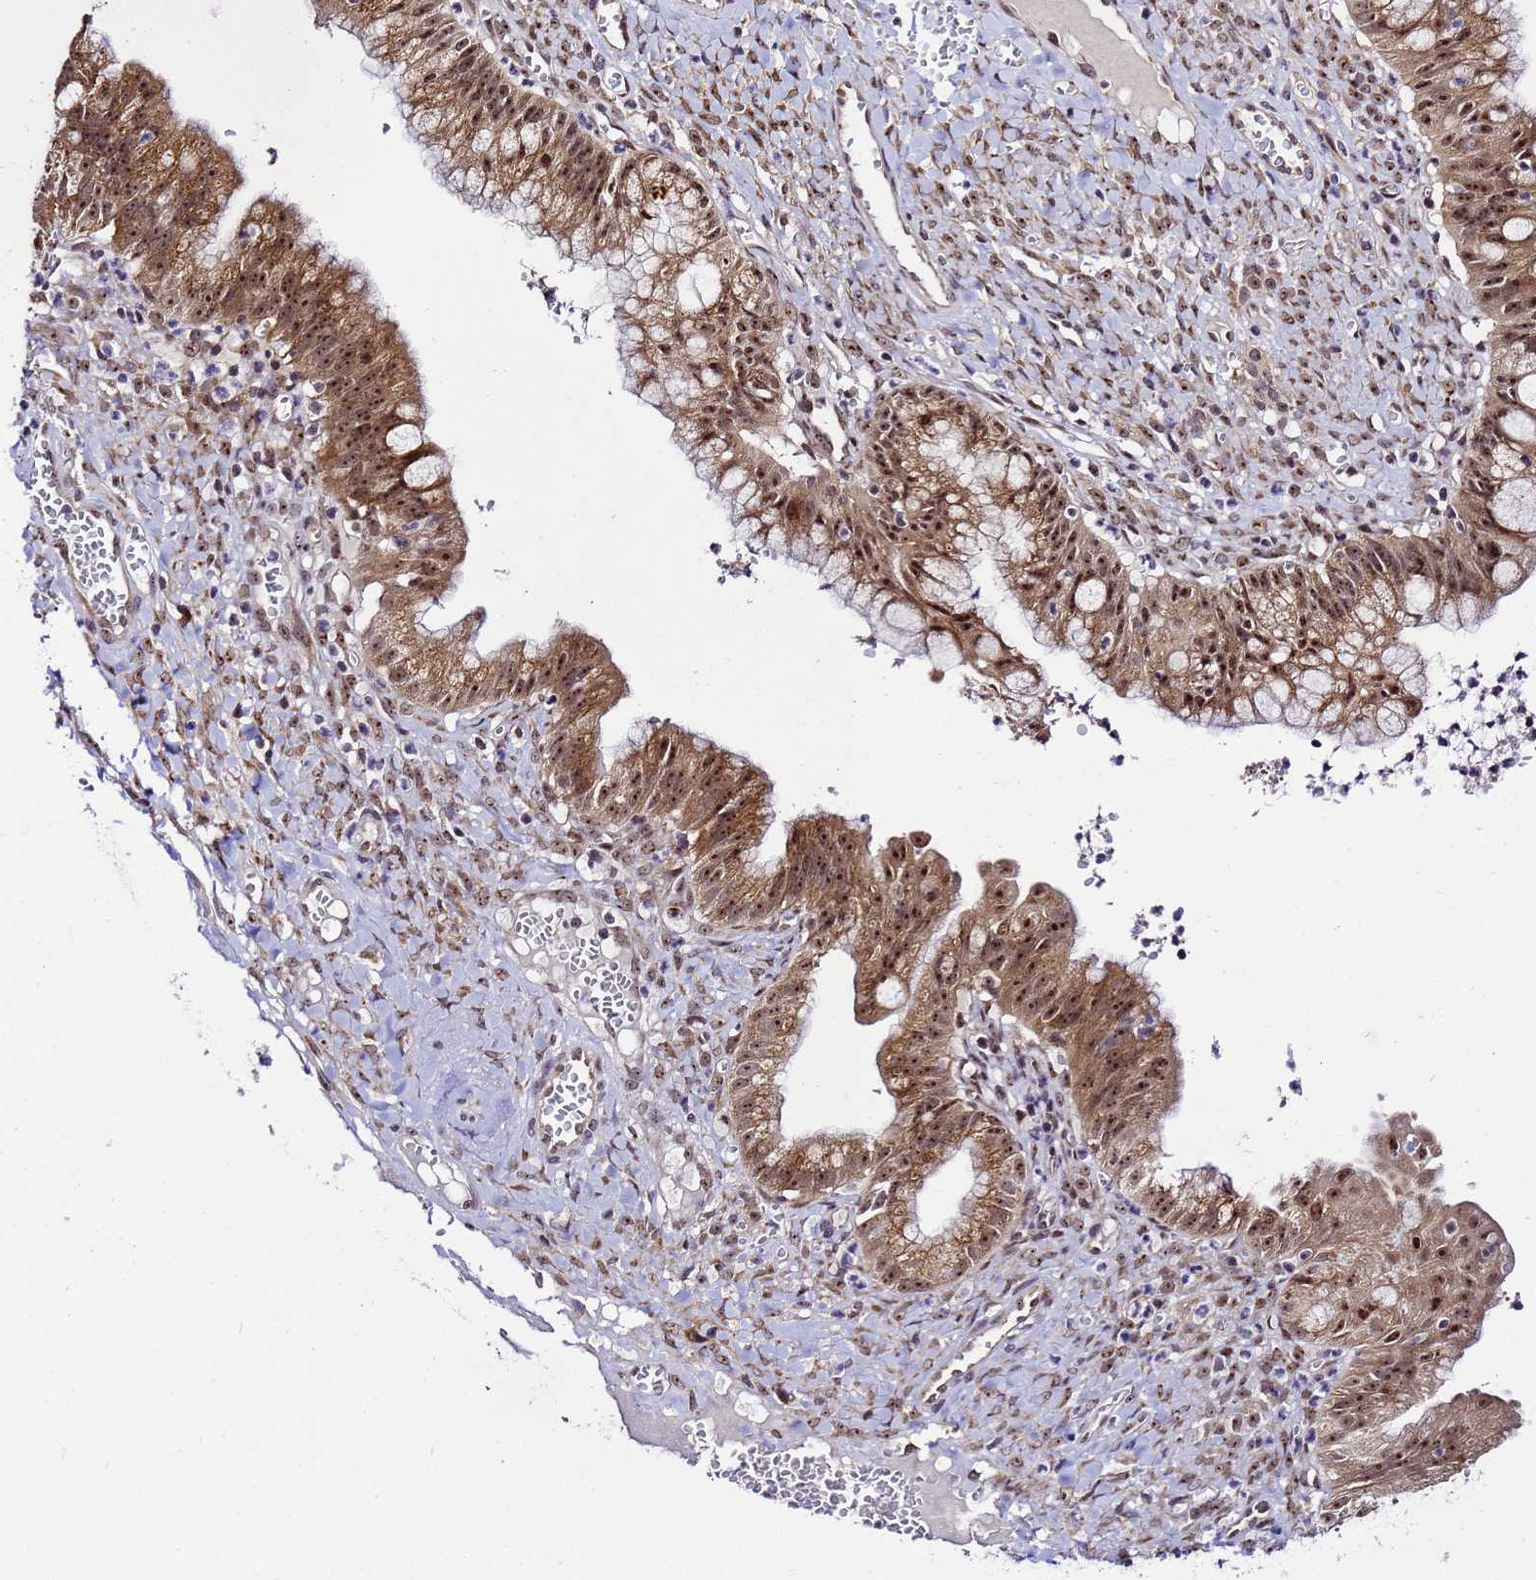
{"staining": {"intensity": "moderate", "quantity": ">75%", "location": "cytoplasmic/membranous,nuclear"}, "tissue": "ovarian cancer", "cell_type": "Tumor cells", "image_type": "cancer", "snomed": [{"axis": "morphology", "description": "Cystadenocarcinoma, mucinous, NOS"}, {"axis": "topography", "description": "Ovary"}], "caption": "Tumor cells show moderate cytoplasmic/membranous and nuclear staining in approximately >75% of cells in mucinous cystadenocarcinoma (ovarian).", "gene": "SLX4IP", "patient": {"sex": "female", "age": 70}}